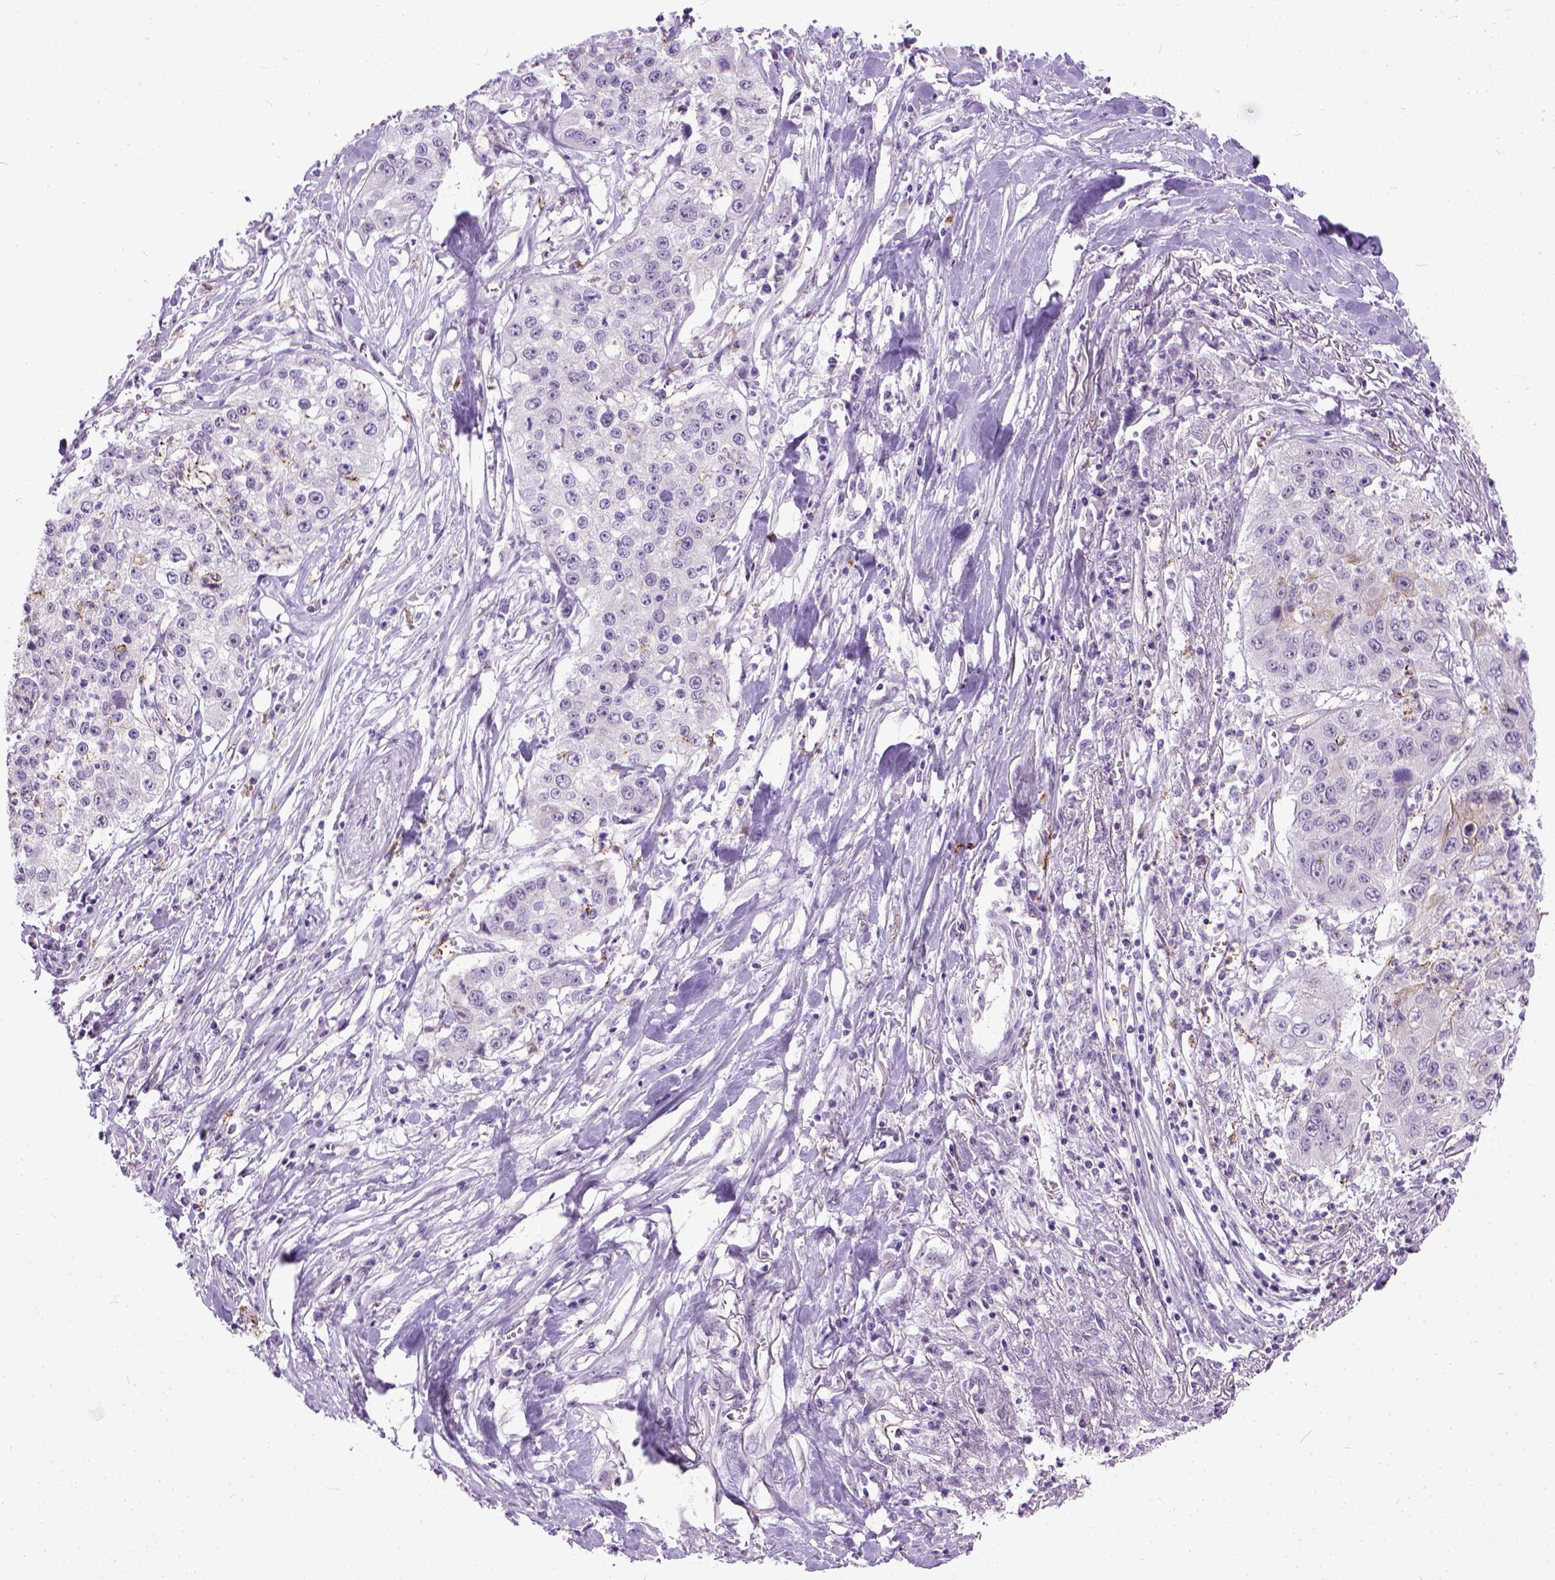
{"staining": {"intensity": "weak", "quantity": "<25%", "location": "cytoplasmic/membranous"}, "tissue": "lung cancer", "cell_type": "Tumor cells", "image_type": "cancer", "snomed": [{"axis": "morphology", "description": "Squamous cell carcinoma, NOS"}, {"axis": "morphology", "description": "Squamous cell carcinoma, metastatic, NOS"}, {"axis": "topography", "description": "Lung"}, {"axis": "topography", "description": "Pleura, NOS"}], "caption": "Immunohistochemical staining of human lung cancer (squamous cell carcinoma) reveals no significant positivity in tumor cells.", "gene": "MAPT", "patient": {"sex": "male", "age": 72}}